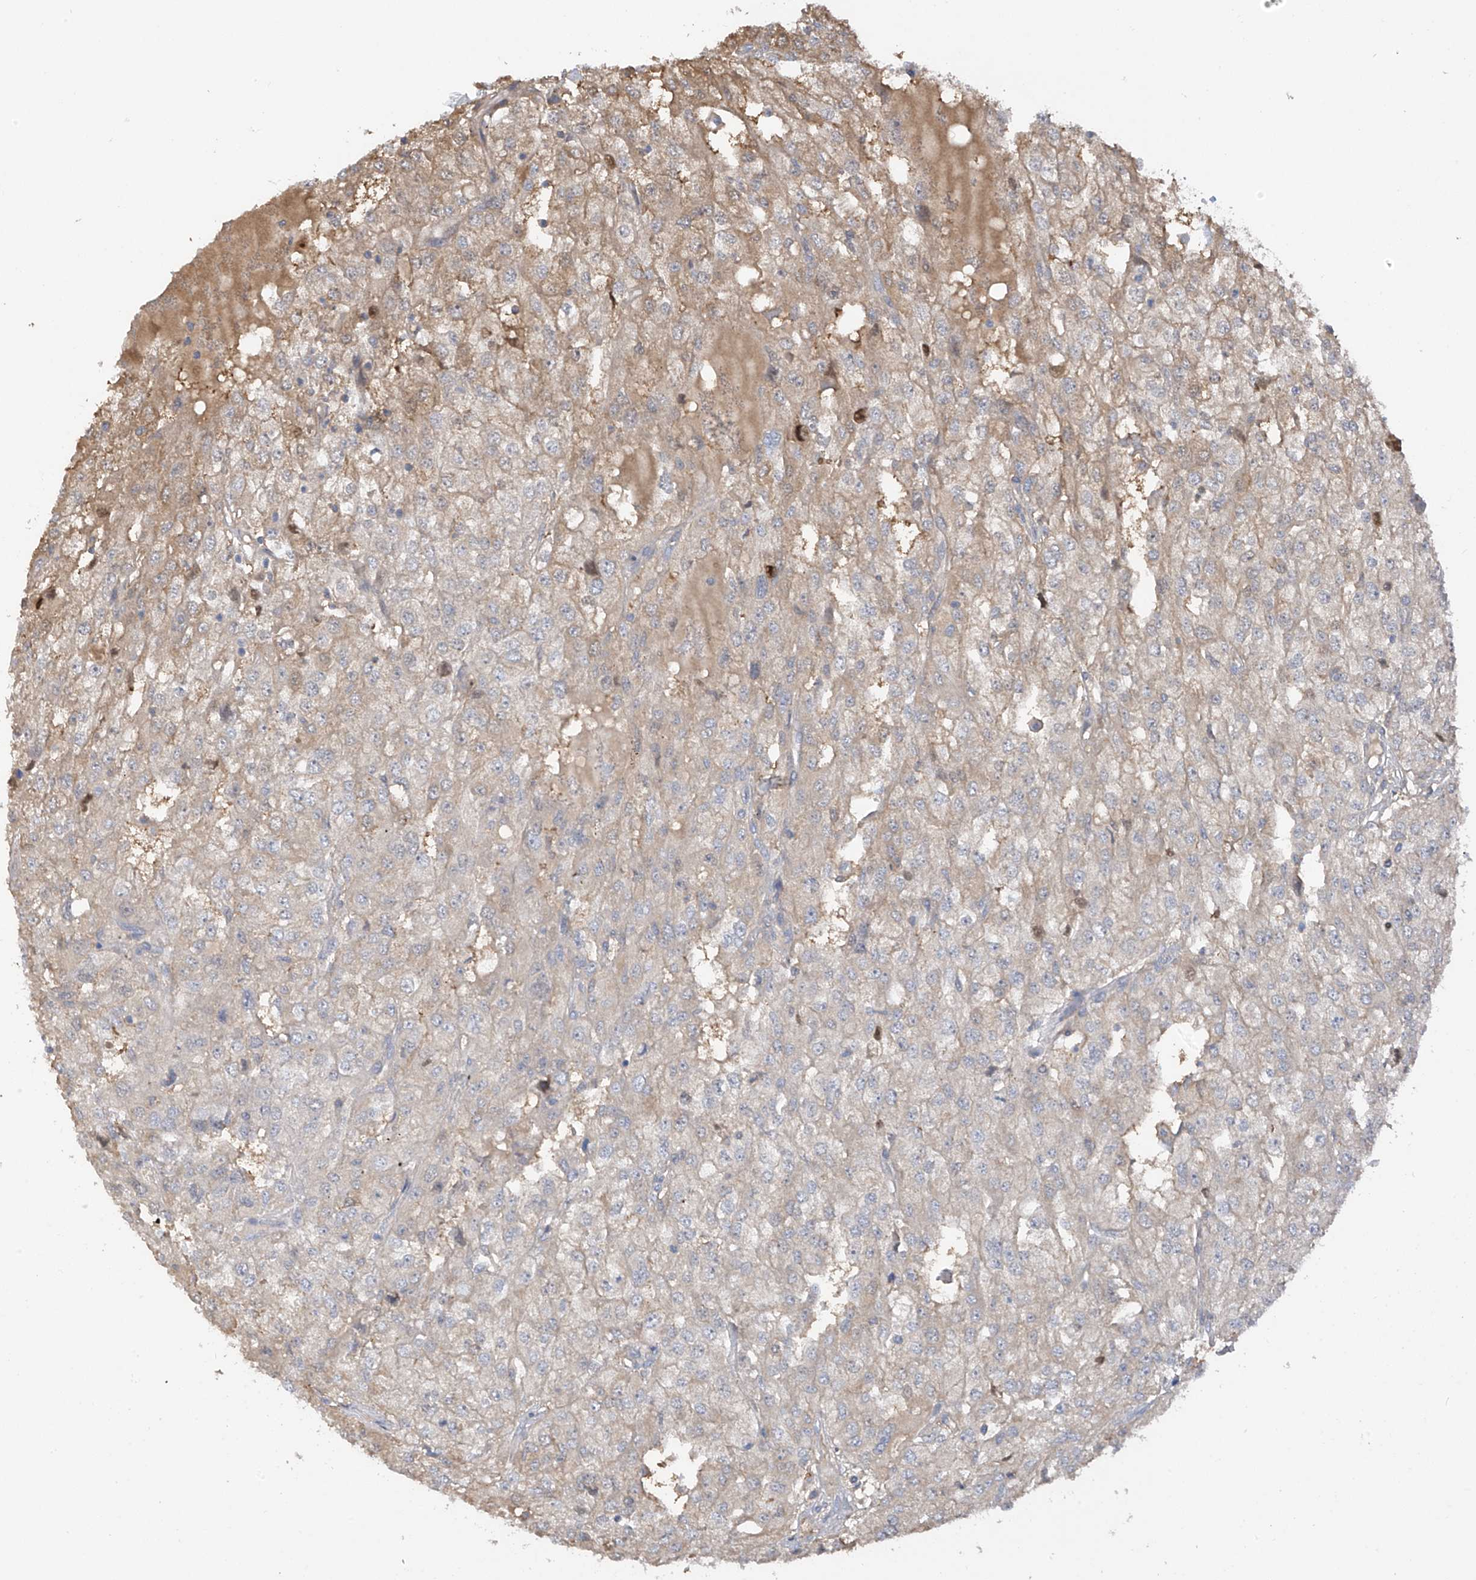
{"staining": {"intensity": "weak", "quantity": "<25%", "location": "cytoplasmic/membranous"}, "tissue": "renal cancer", "cell_type": "Tumor cells", "image_type": "cancer", "snomed": [{"axis": "morphology", "description": "Adenocarcinoma, NOS"}, {"axis": "topography", "description": "Kidney"}], "caption": "Immunohistochemistry (IHC) of renal cancer shows no positivity in tumor cells.", "gene": "PMM1", "patient": {"sex": "female", "age": 54}}